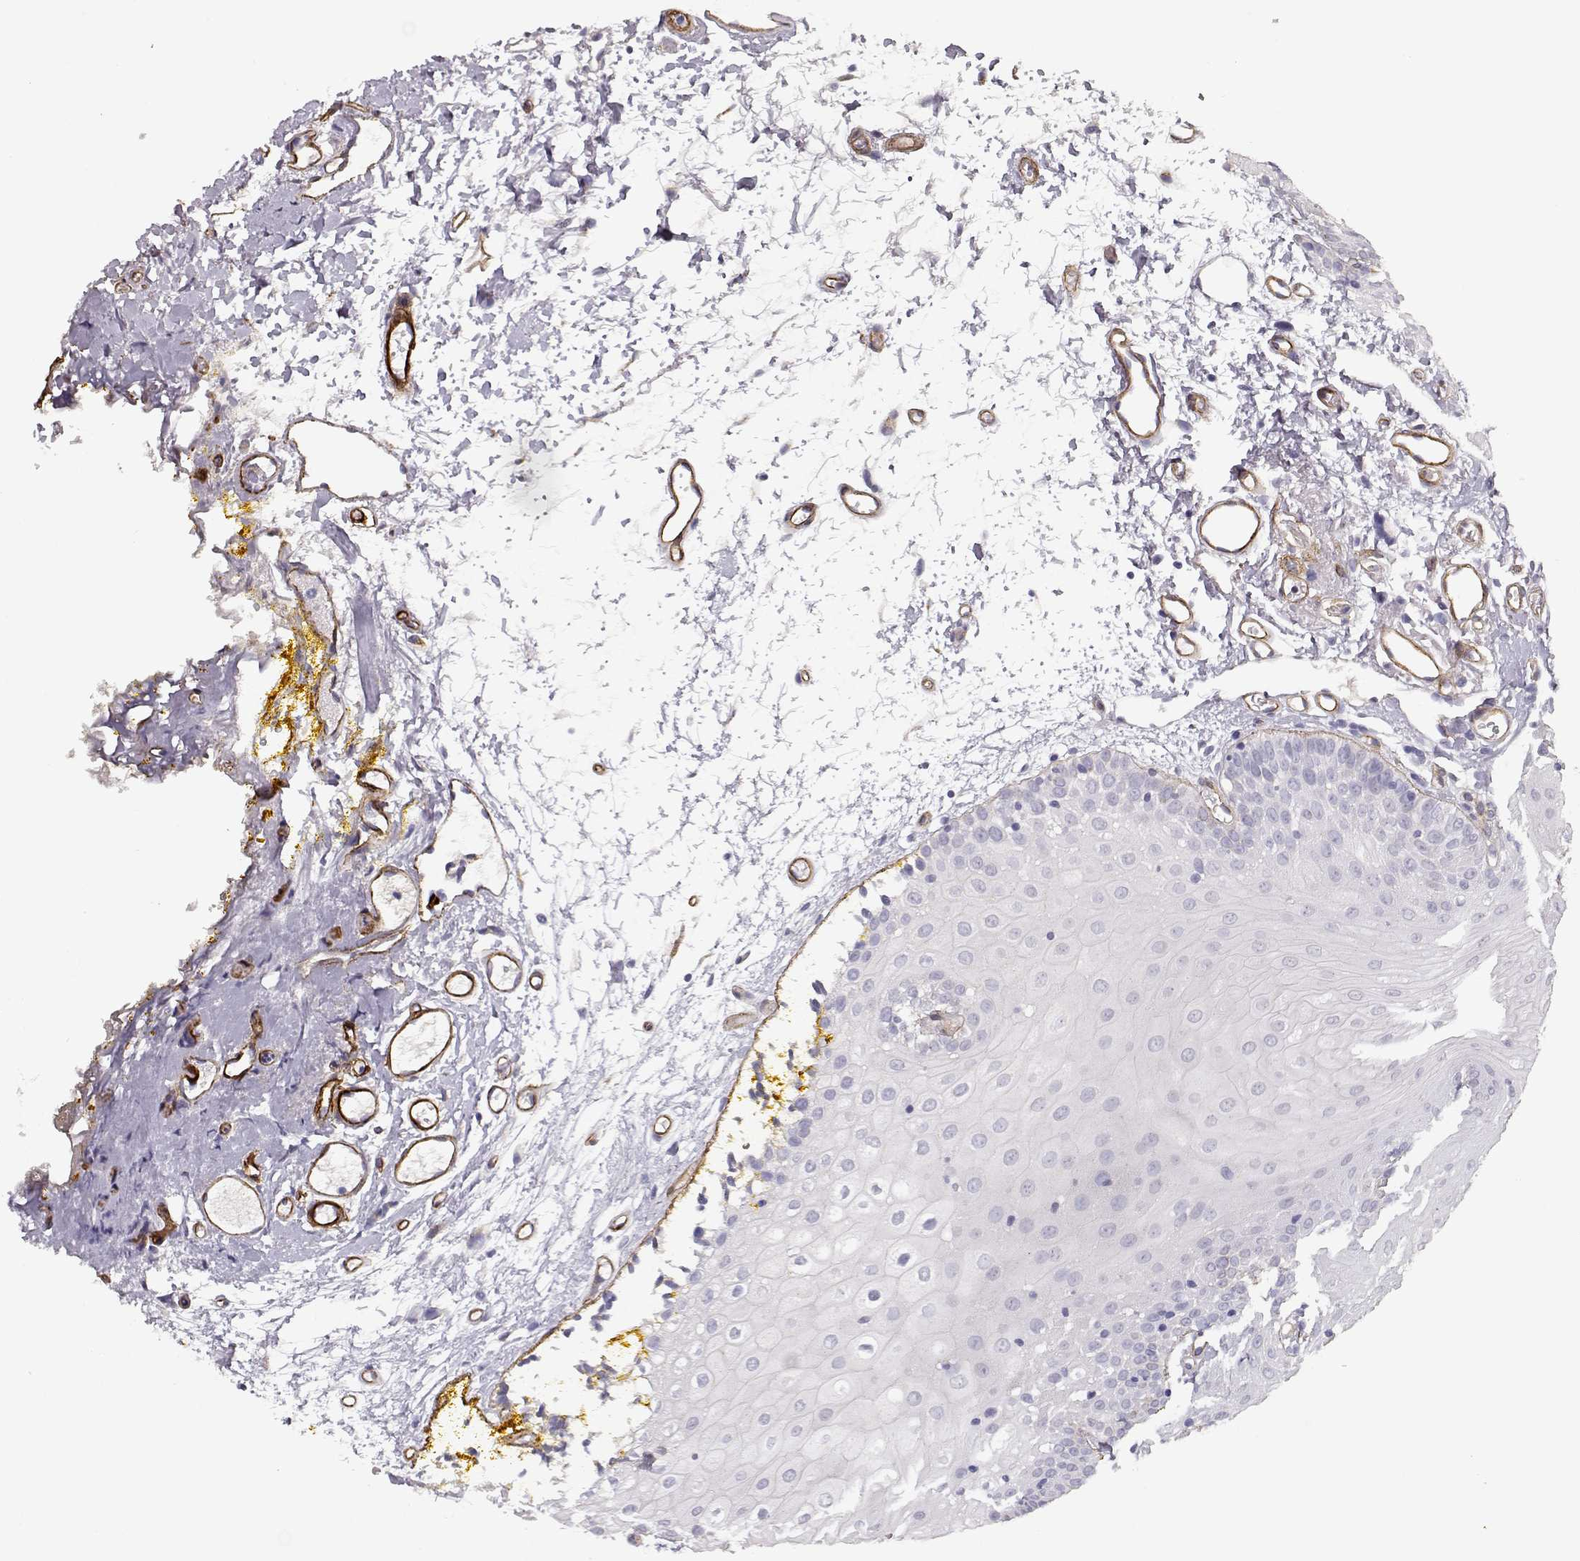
{"staining": {"intensity": "negative", "quantity": "none", "location": "none"}, "tissue": "oral mucosa", "cell_type": "Squamous epithelial cells", "image_type": "normal", "snomed": [{"axis": "morphology", "description": "Normal tissue, NOS"}, {"axis": "morphology", "description": "Squamous cell carcinoma, NOS"}, {"axis": "topography", "description": "Oral tissue"}, {"axis": "topography", "description": "Head-Neck"}], "caption": "High power microscopy image of an immunohistochemistry (IHC) micrograph of unremarkable oral mucosa, revealing no significant positivity in squamous epithelial cells.", "gene": "LAMC1", "patient": {"sex": "female", "age": 75}}